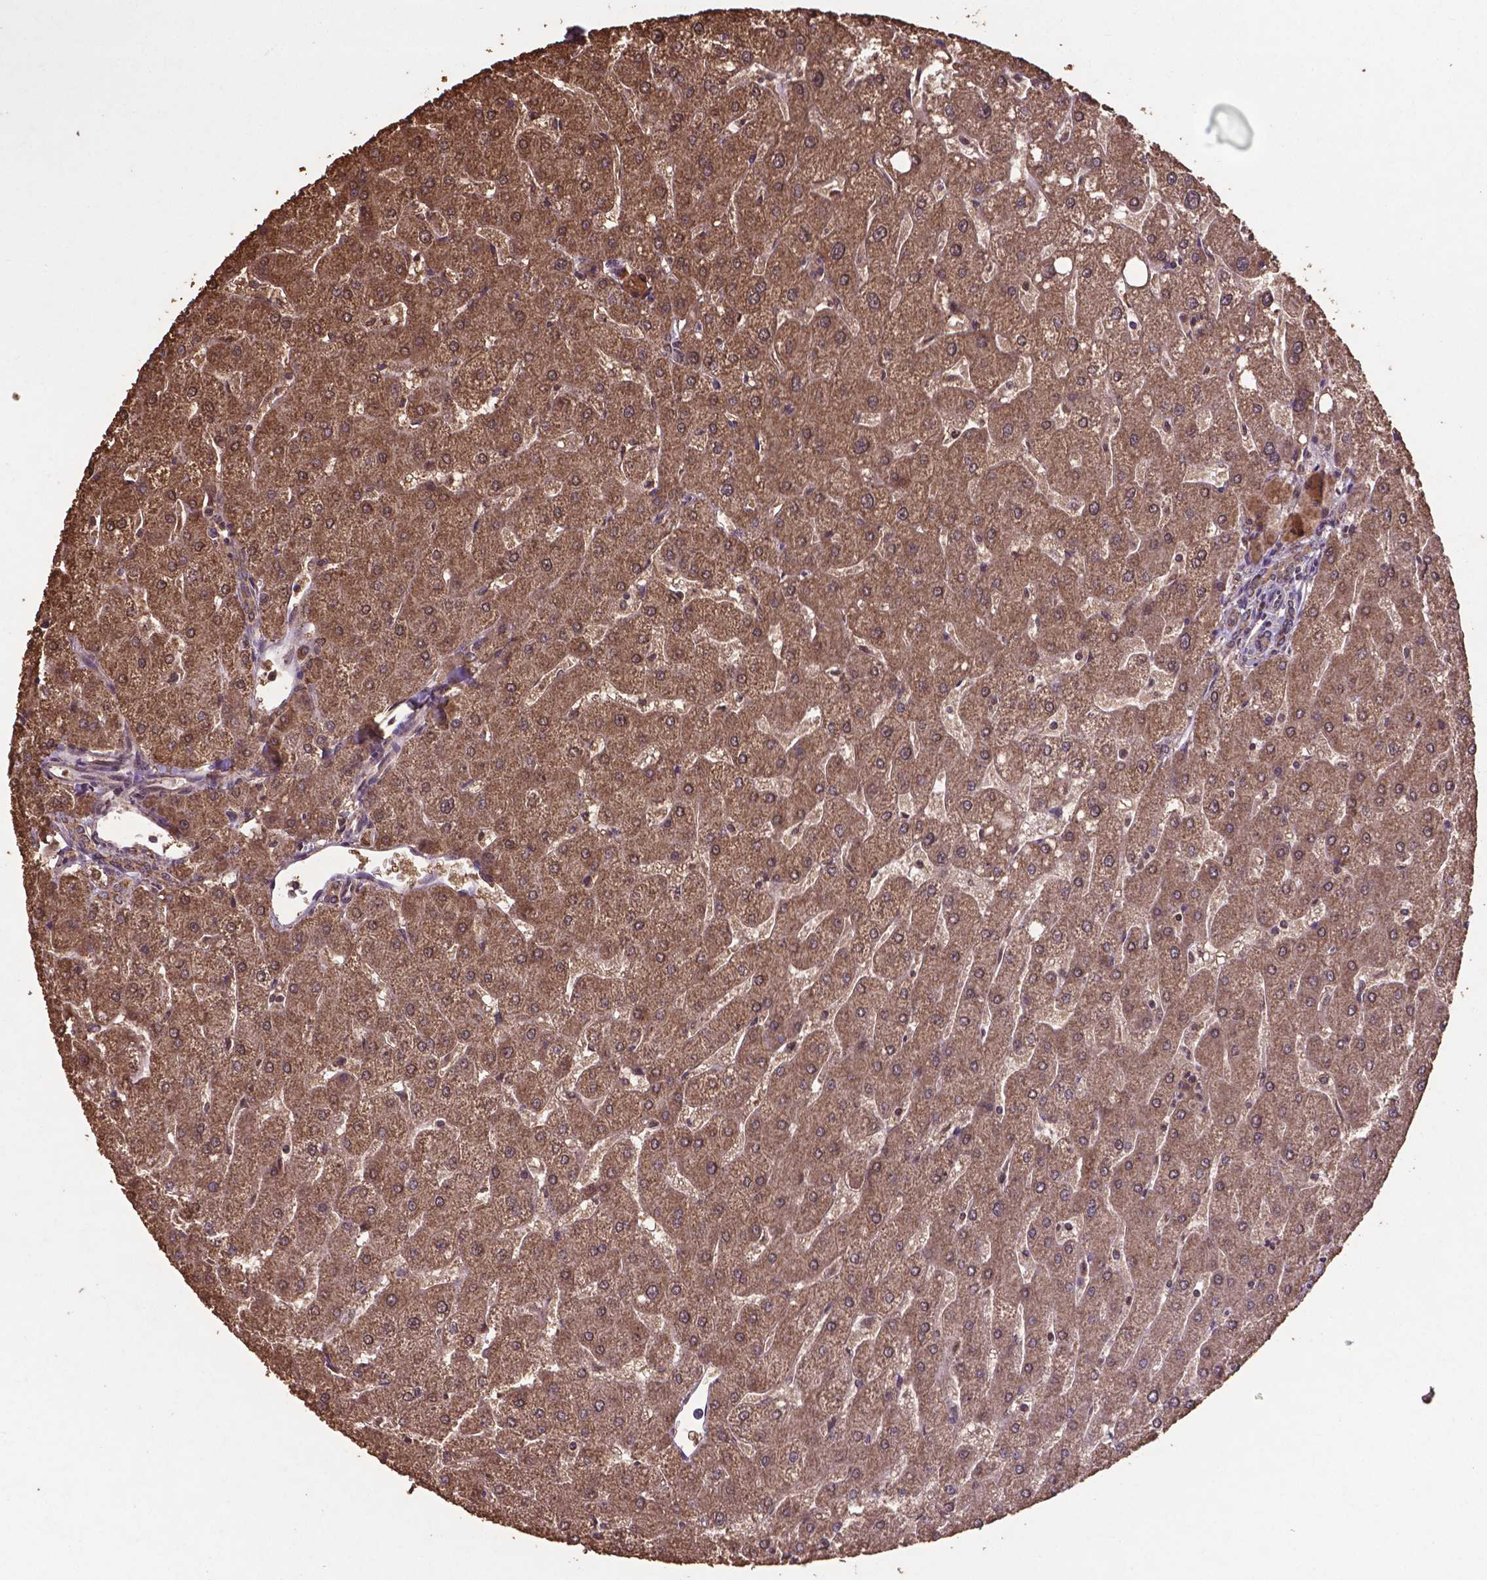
{"staining": {"intensity": "moderate", "quantity": ">75%", "location": "cytoplasmic/membranous,nuclear"}, "tissue": "liver", "cell_type": "Cholangiocytes", "image_type": "normal", "snomed": [{"axis": "morphology", "description": "Normal tissue, NOS"}, {"axis": "topography", "description": "Liver"}], "caption": "Immunohistochemical staining of unremarkable human liver displays >75% levels of moderate cytoplasmic/membranous,nuclear protein expression in about >75% of cholangiocytes.", "gene": "DCAF1", "patient": {"sex": "male", "age": 67}}